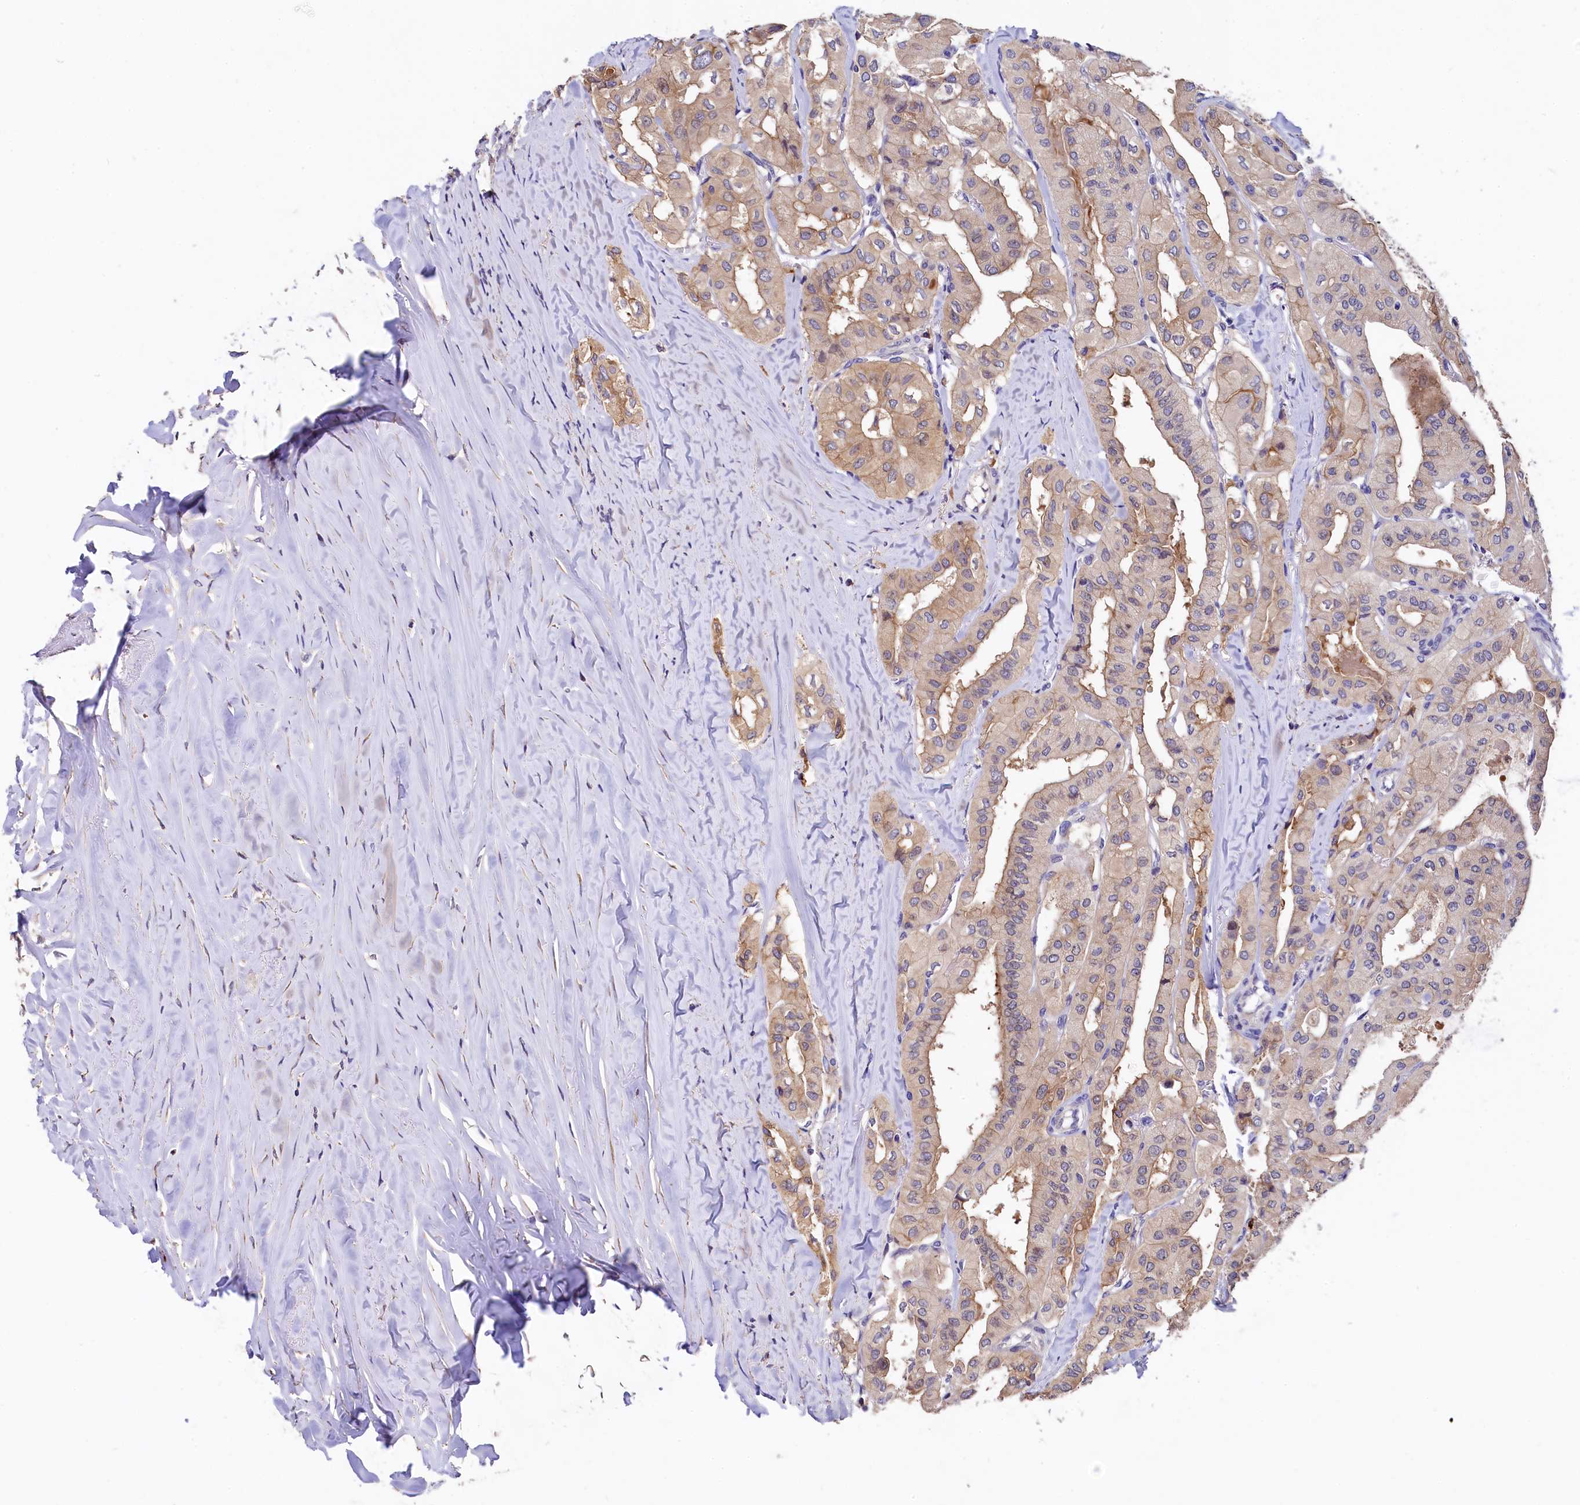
{"staining": {"intensity": "weak", "quantity": "25%-75%", "location": "cytoplasmic/membranous"}, "tissue": "thyroid cancer", "cell_type": "Tumor cells", "image_type": "cancer", "snomed": [{"axis": "morphology", "description": "Papillary adenocarcinoma, NOS"}, {"axis": "topography", "description": "Thyroid gland"}], "caption": "Protein expression analysis of papillary adenocarcinoma (thyroid) exhibits weak cytoplasmic/membranous staining in about 25%-75% of tumor cells. The staining was performed using DAB, with brown indicating positive protein expression. Nuclei are stained blue with hematoxylin.", "gene": "EPS8L2", "patient": {"sex": "female", "age": 59}}